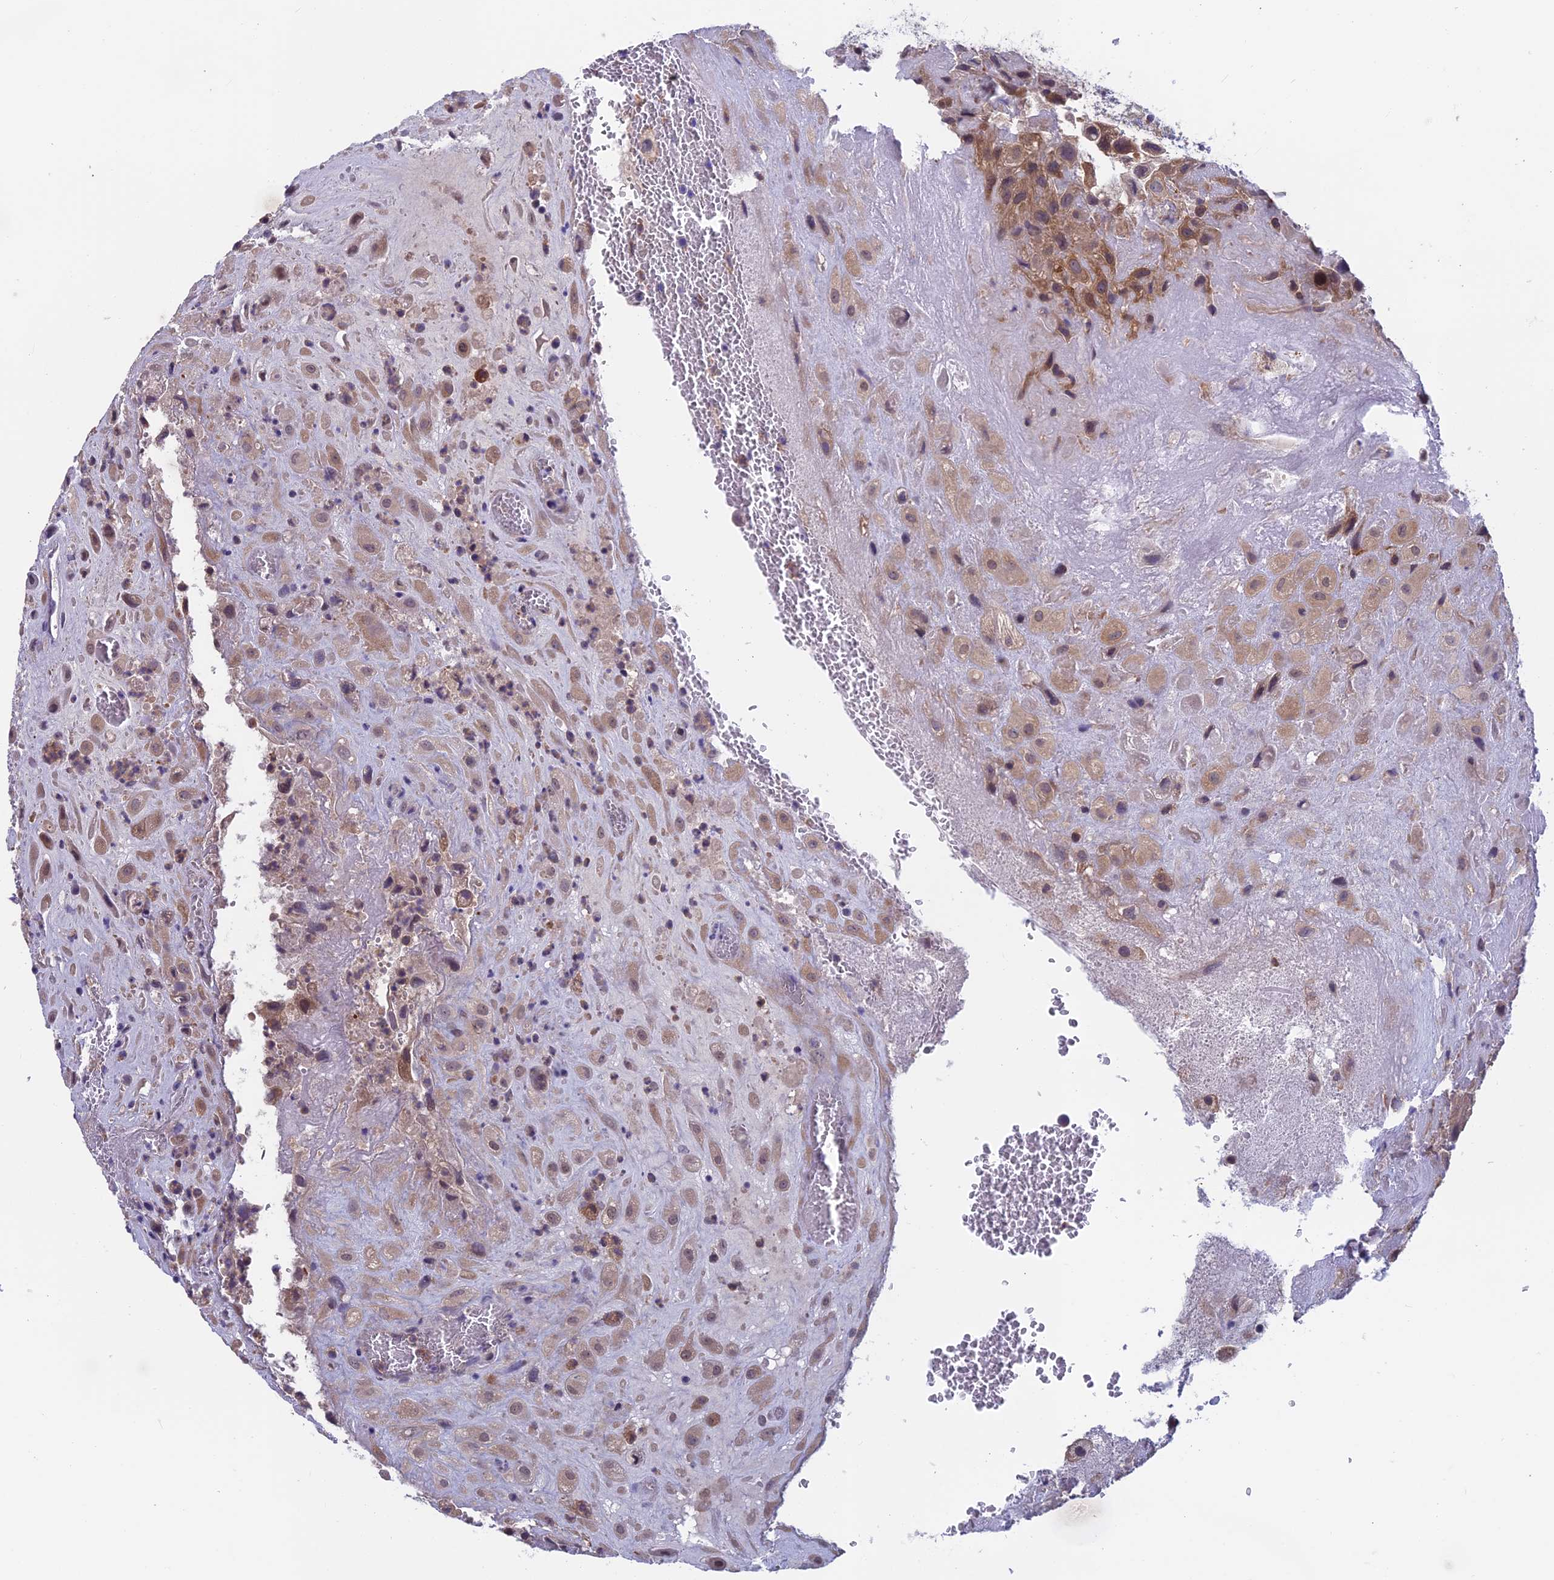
{"staining": {"intensity": "weak", "quantity": ">75%", "location": "cytoplasmic/membranous"}, "tissue": "placenta", "cell_type": "Decidual cells", "image_type": "normal", "snomed": [{"axis": "morphology", "description": "Normal tissue, NOS"}, {"axis": "topography", "description": "Placenta"}], "caption": "Immunohistochemical staining of benign placenta exhibits >75% levels of weak cytoplasmic/membranous protein expression in about >75% of decidual cells. (DAB IHC with brightfield microscopy, high magnification).", "gene": "MAST2", "patient": {"sex": "female", "age": 35}}